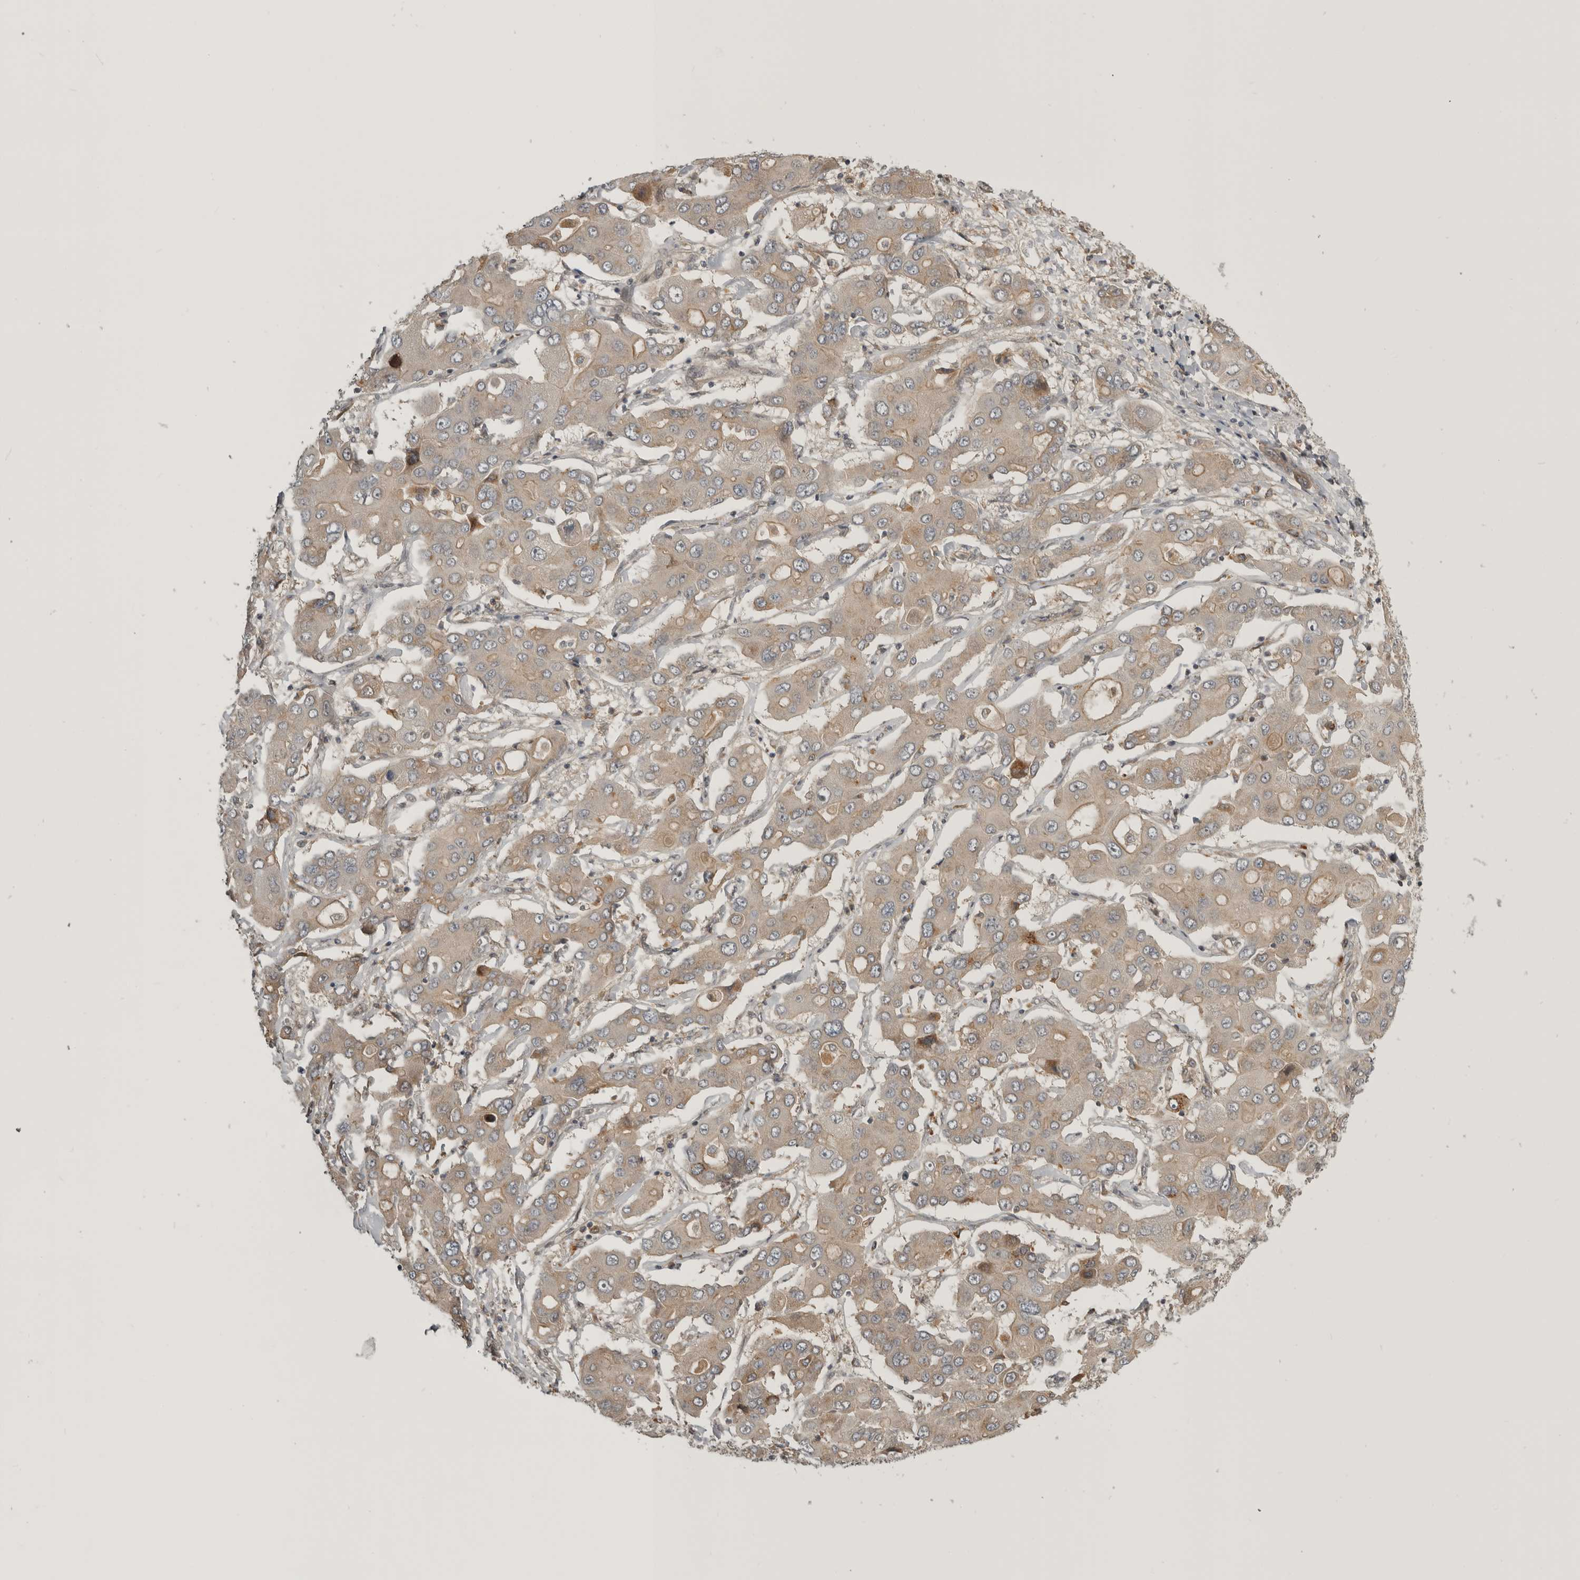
{"staining": {"intensity": "weak", "quantity": "25%-75%", "location": "cytoplasmic/membranous"}, "tissue": "liver cancer", "cell_type": "Tumor cells", "image_type": "cancer", "snomed": [{"axis": "morphology", "description": "Cholangiocarcinoma"}, {"axis": "topography", "description": "Liver"}], "caption": "A brown stain highlights weak cytoplasmic/membranous expression of a protein in human liver cholangiocarcinoma tumor cells.", "gene": "CUEDC1", "patient": {"sex": "male", "age": 67}}